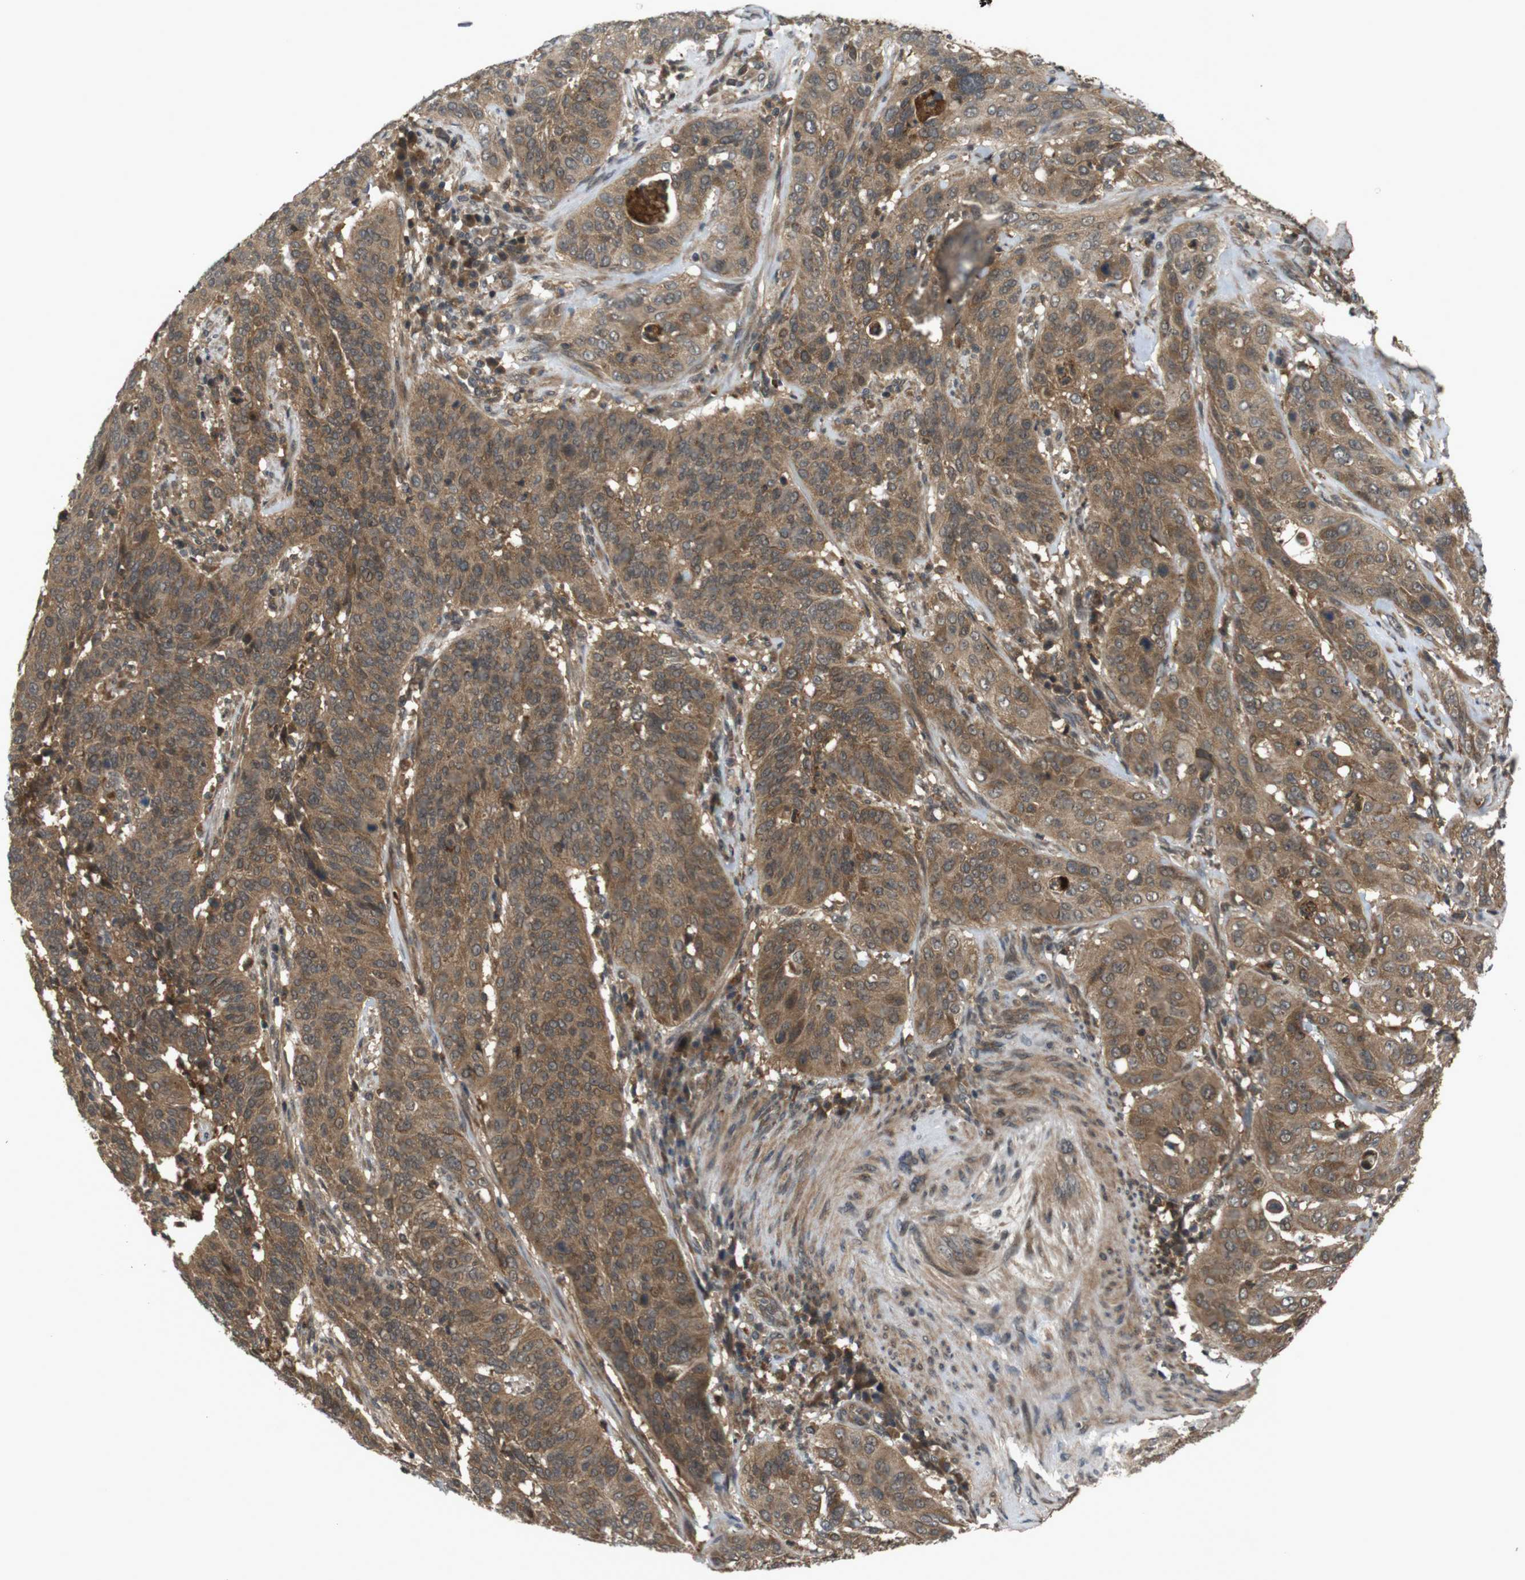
{"staining": {"intensity": "moderate", "quantity": ">75%", "location": "cytoplasmic/membranous"}, "tissue": "cervical cancer", "cell_type": "Tumor cells", "image_type": "cancer", "snomed": [{"axis": "morphology", "description": "Normal tissue, NOS"}, {"axis": "morphology", "description": "Squamous cell carcinoma, NOS"}, {"axis": "topography", "description": "Cervix"}], "caption": "Moderate cytoplasmic/membranous protein expression is appreciated in approximately >75% of tumor cells in cervical squamous cell carcinoma. The staining was performed using DAB to visualize the protein expression in brown, while the nuclei were stained in blue with hematoxylin (Magnification: 20x).", "gene": "NFKBIE", "patient": {"sex": "female", "age": 39}}